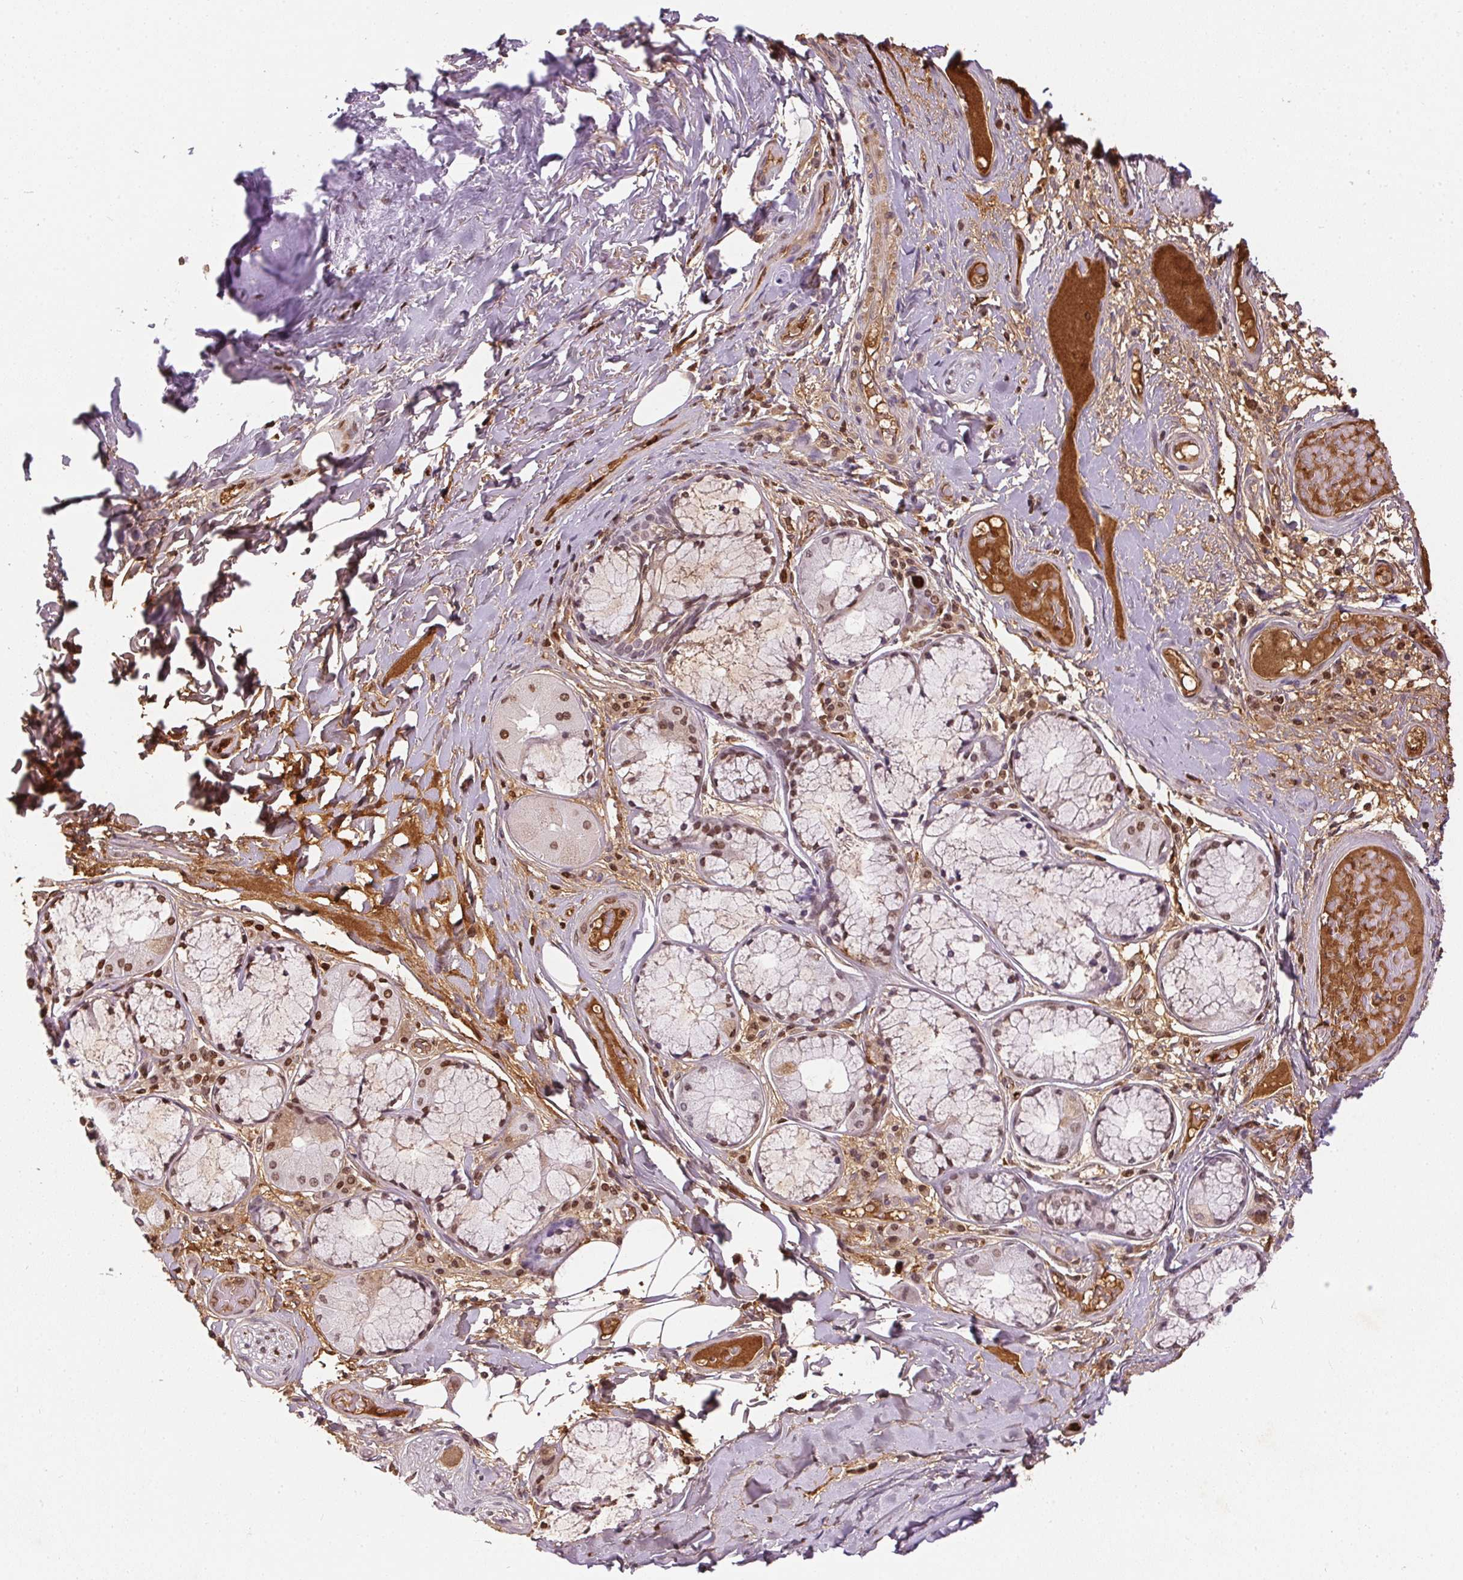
{"staining": {"intensity": "negative", "quantity": "none", "location": "none"}, "tissue": "adipose tissue", "cell_type": "Adipocytes", "image_type": "normal", "snomed": [{"axis": "morphology", "description": "Normal tissue, NOS"}, {"axis": "topography", "description": "Cartilage tissue"}, {"axis": "topography", "description": "Bronchus"}], "caption": "High magnification brightfield microscopy of normal adipose tissue stained with DAB (brown) and counterstained with hematoxylin (blue): adipocytes show no significant positivity. Brightfield microscopy of immunohistochemistry (IHC) stained with DAB (3,3'-diaminobenzidine) (brown) and hematoxylin (blue), captured at high magnification.", "gene": "ORM1", "patient": {"sex": "male", "age": 64}}